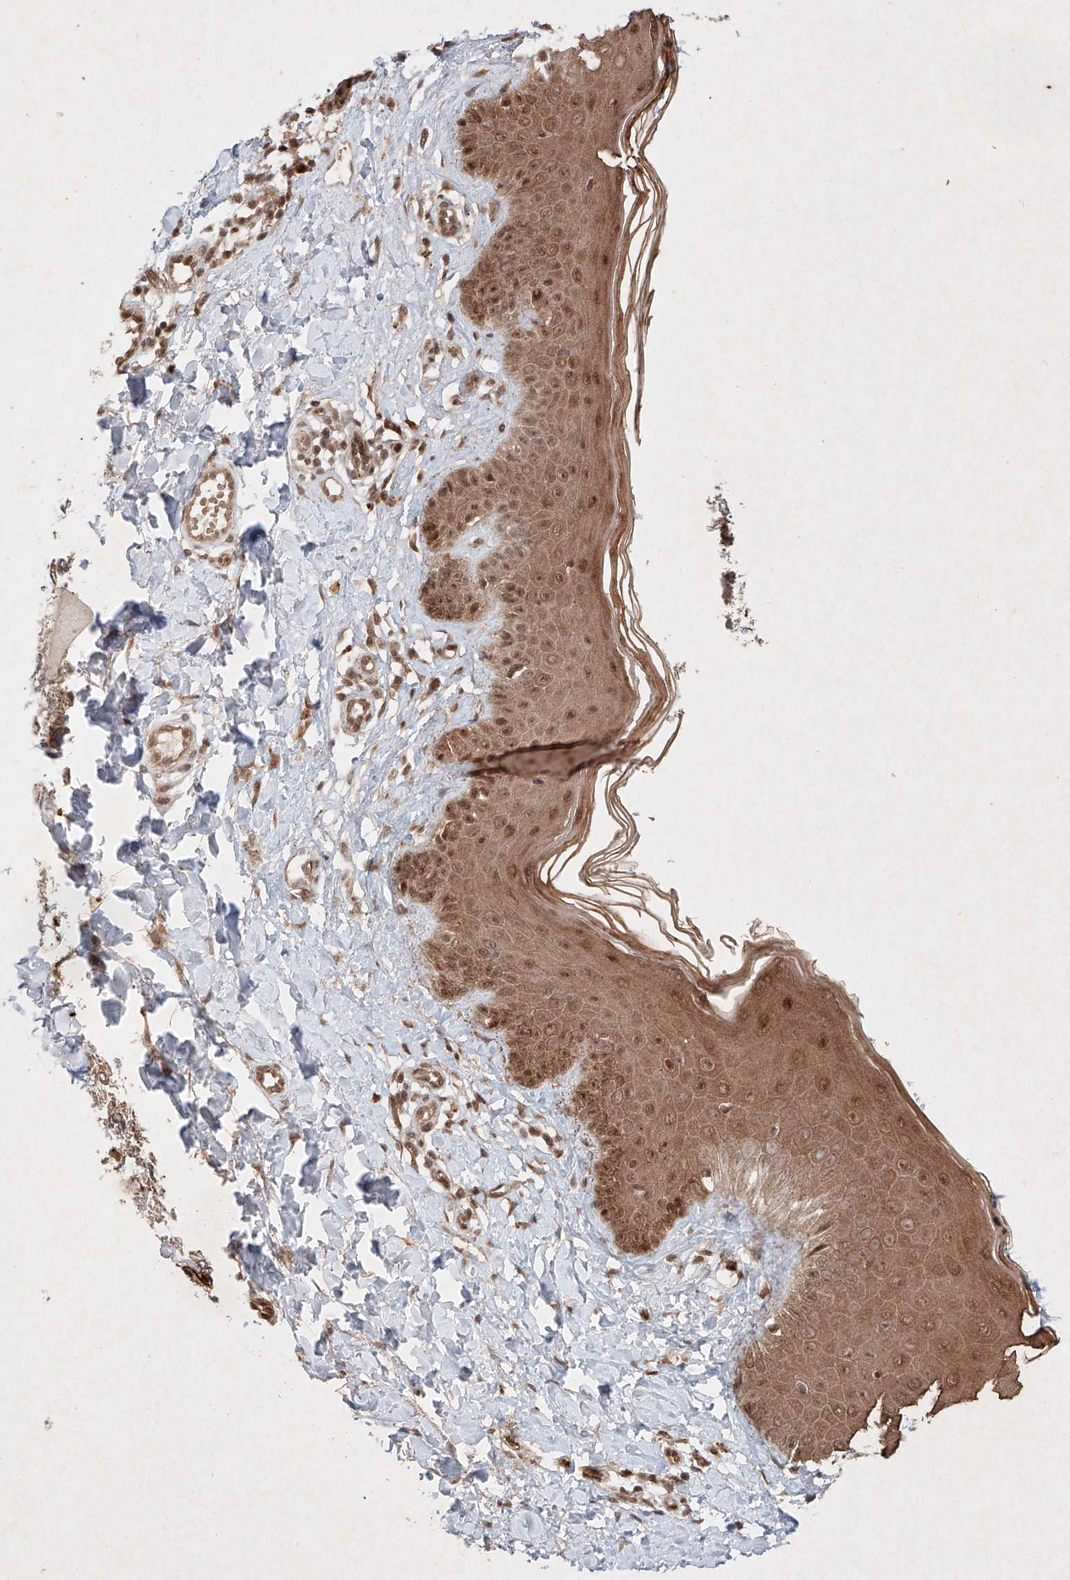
{"staining": {"intensity": "moderate", "quantity": ">75%", "location": "cytoplasmic/membranous,nuclear"}, "tissue": "skin", "cell_type": "Fibroblasts", "image_type": "normal", "snomed": [{"axis": "morphology", "description": "Normal tissue, NOS"}, {"axis": "topography", "description": "Skin"}], "caption": "About >75% of fibroblasts in unremarkable skin reveal moderate cytoplasmic/membranous,nuclear protein expression as visualized by brown immunohistochemical staining.", "gene": "RNF31", "patient": {"sex": "male", "age": 52}}